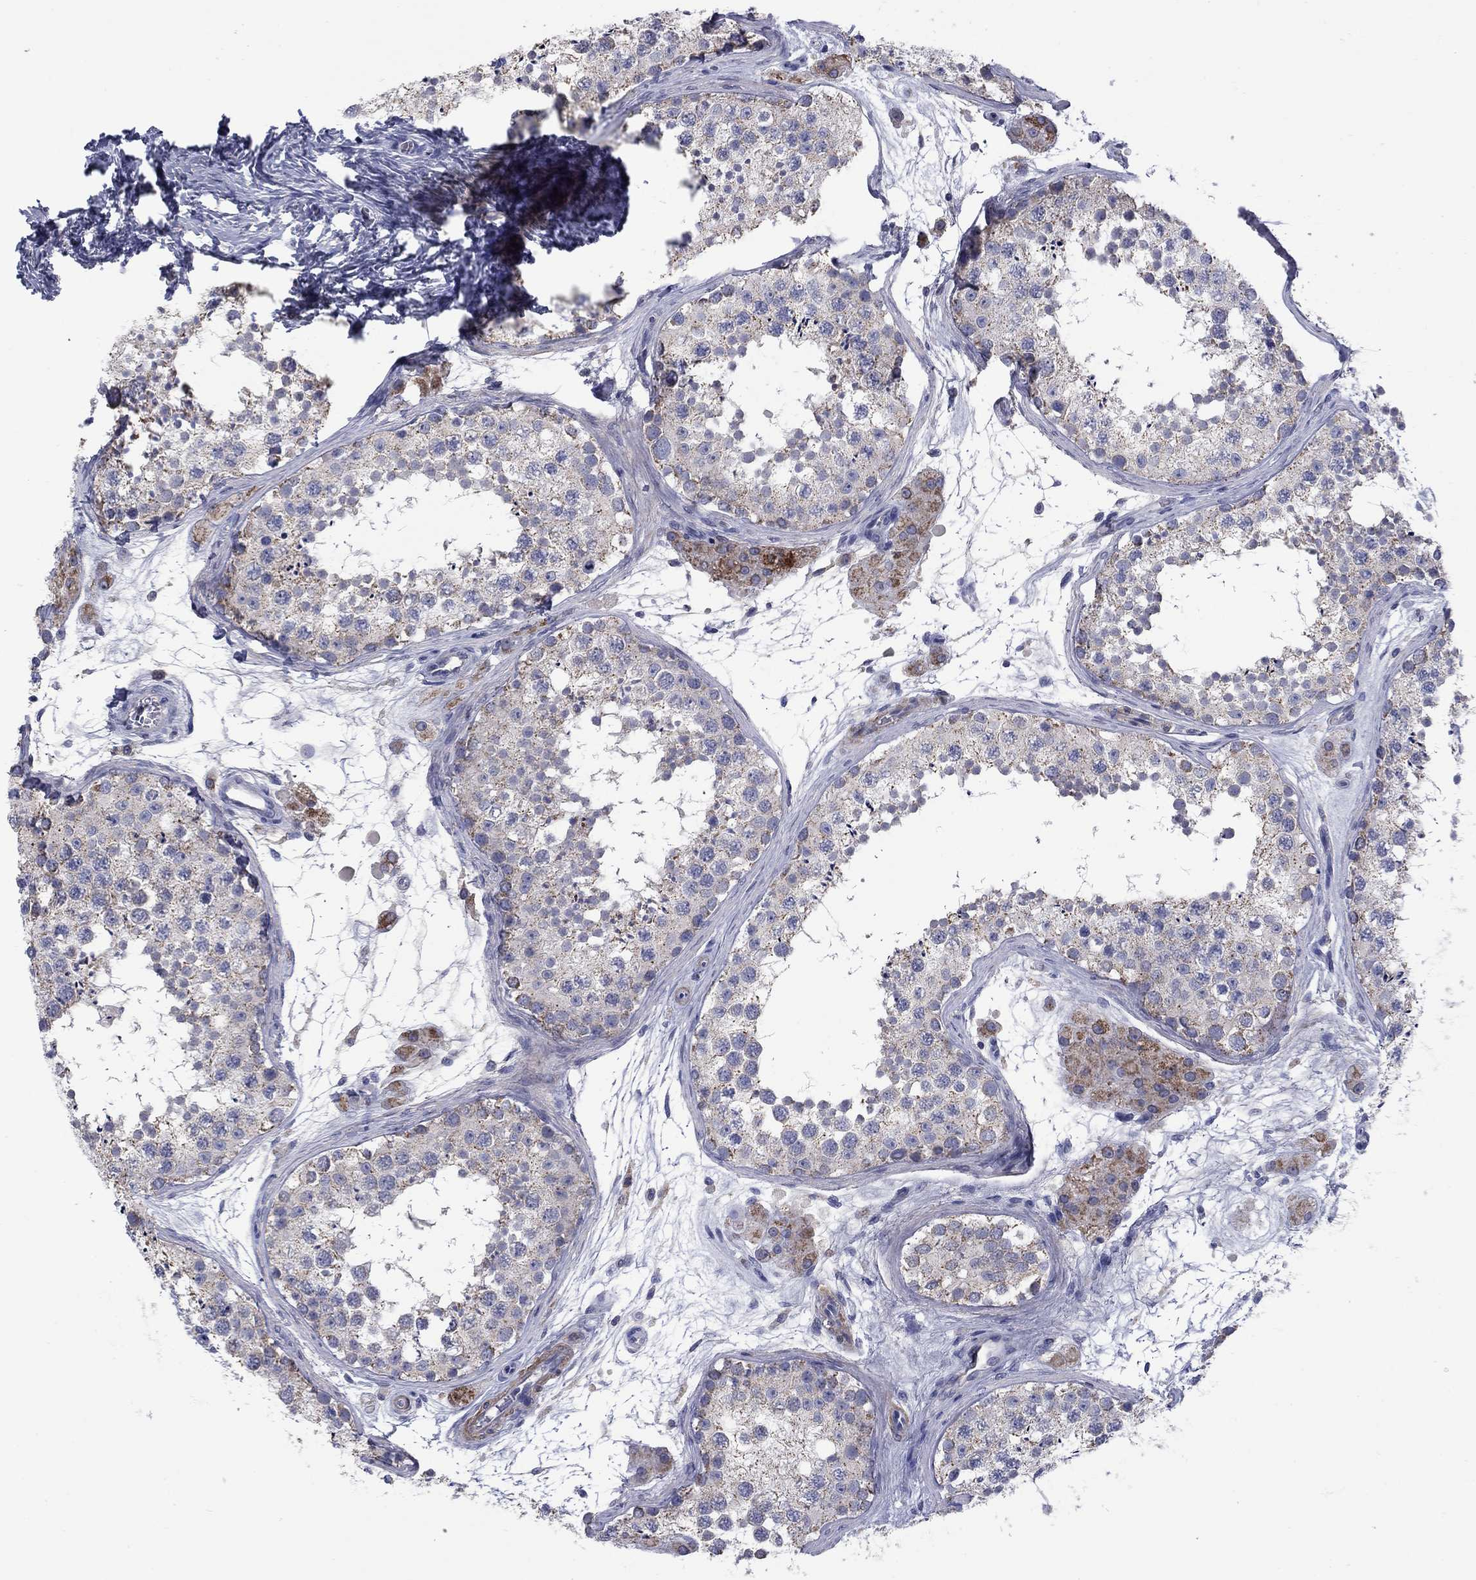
{"staining": {"intensity": "weak", "quantity": "<25%", "location": "cytoplasmic/membranous"}, "tissue": "testis", "cell_type": "Cells in seminiferous ducts", "image_type": "normal", "snomed": [{"axis": "morphology", "description": "Normal tissue, NOS"}, {"axis": "topography", "description": "Testis"}], "caption": "Immunohistochemical staining of benign human testis demonstrates no significant expression in cells in seminiferous ducts. The staining was performed using DAB (3,3'-diaminobenzidine) to visualize the protein expression in brown, while the nuclei were stained in blue with hematoxylin (Magnification: 20x).", "gene": "FRK", "patient": {"sex": "male", "age": 41}}